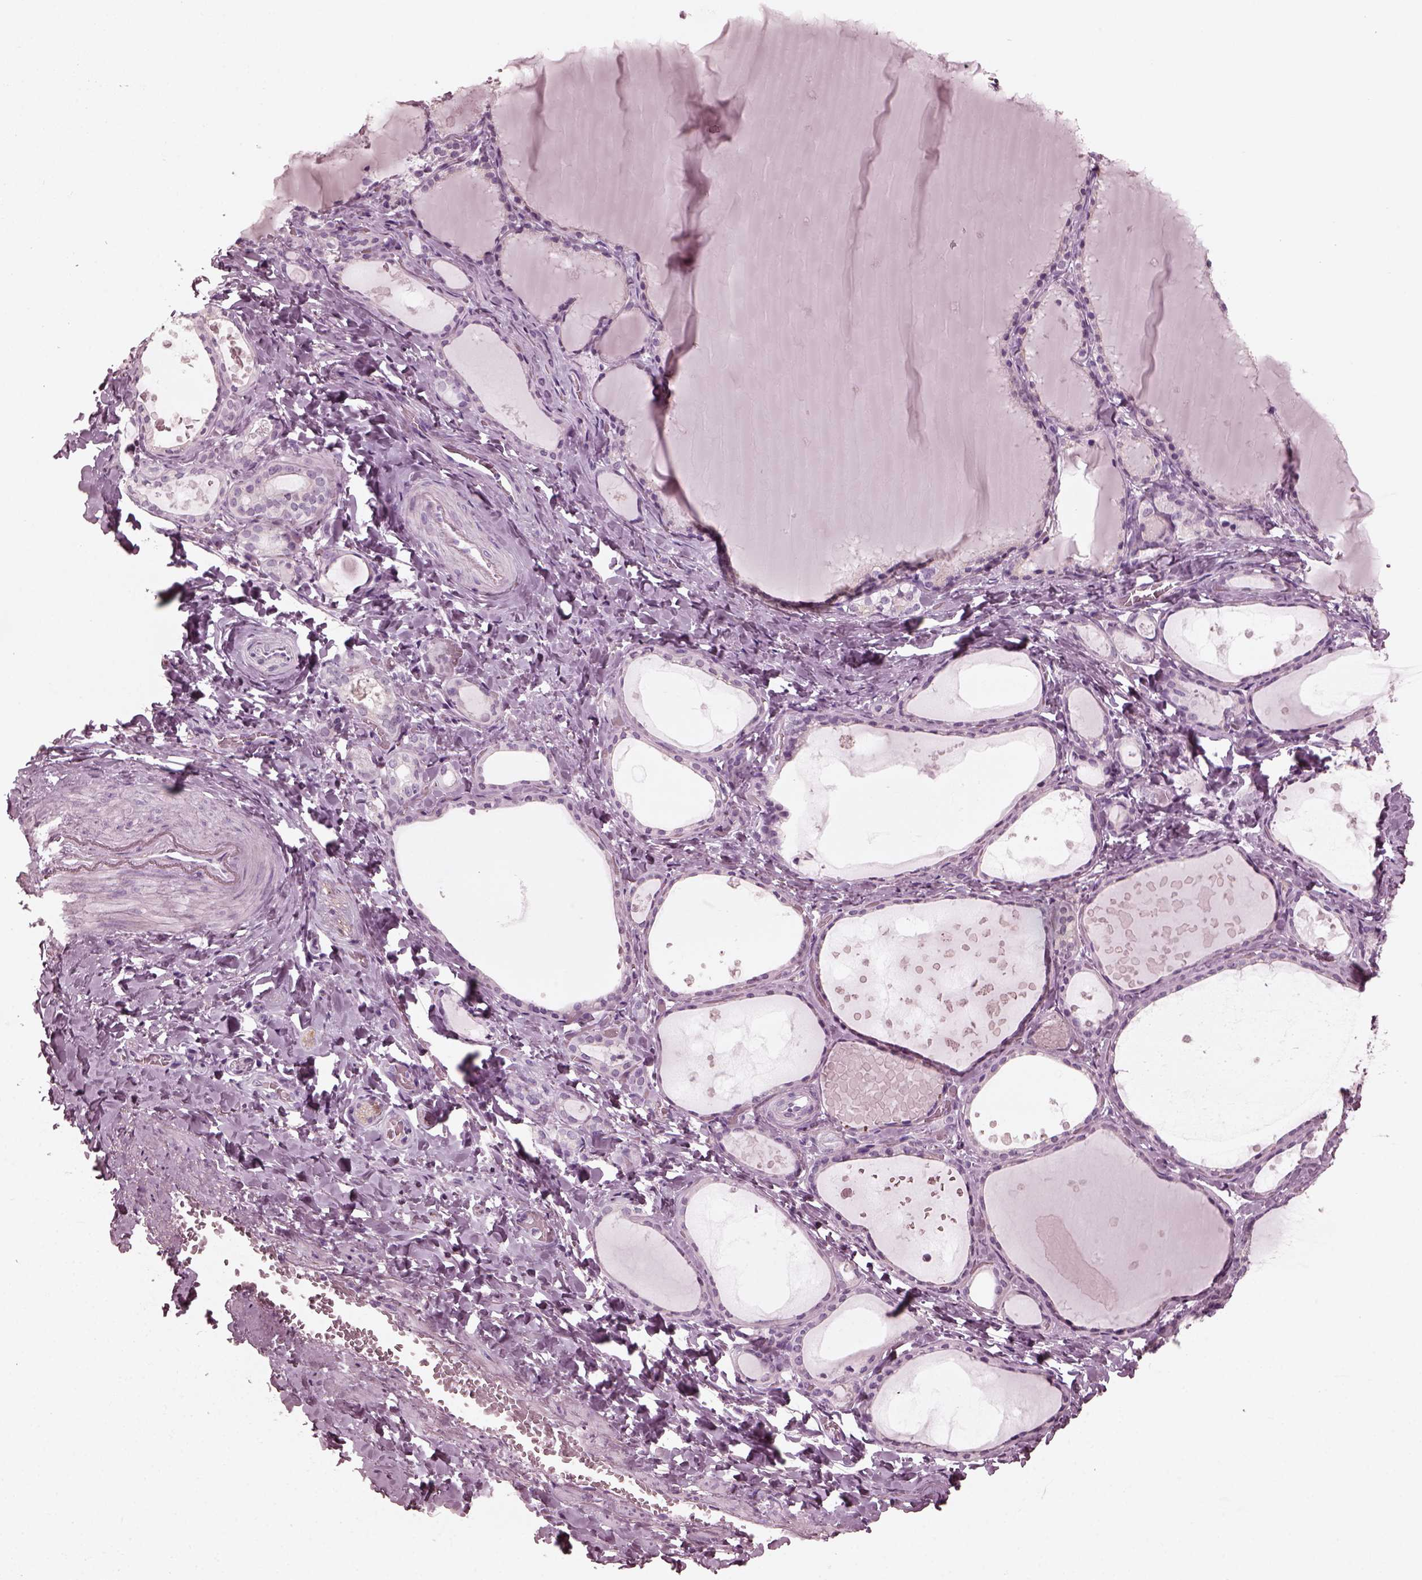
{"staining": {"intensity": "negative", "quantity": "none", "location": "none"}, "tissue": "thyroid gland", "cell_type": "Glandular cells", "image_type": "normal", "snomed": [{"axis": "morphology", "description": "Normal tissue, NOS"}, {"axis": "topography", "description": "Thyroid gland"}], "caption": "High power microscopy photomicrograph of an immunohistochemistry photomicrograph of normal thyroid gland, revealing no significant staining in glandular cells. (Immunohistochemistry, brightfield microscopy, high magnification).", "gene": "GRM6", "patient": {"sex": "female", "age": 56}}